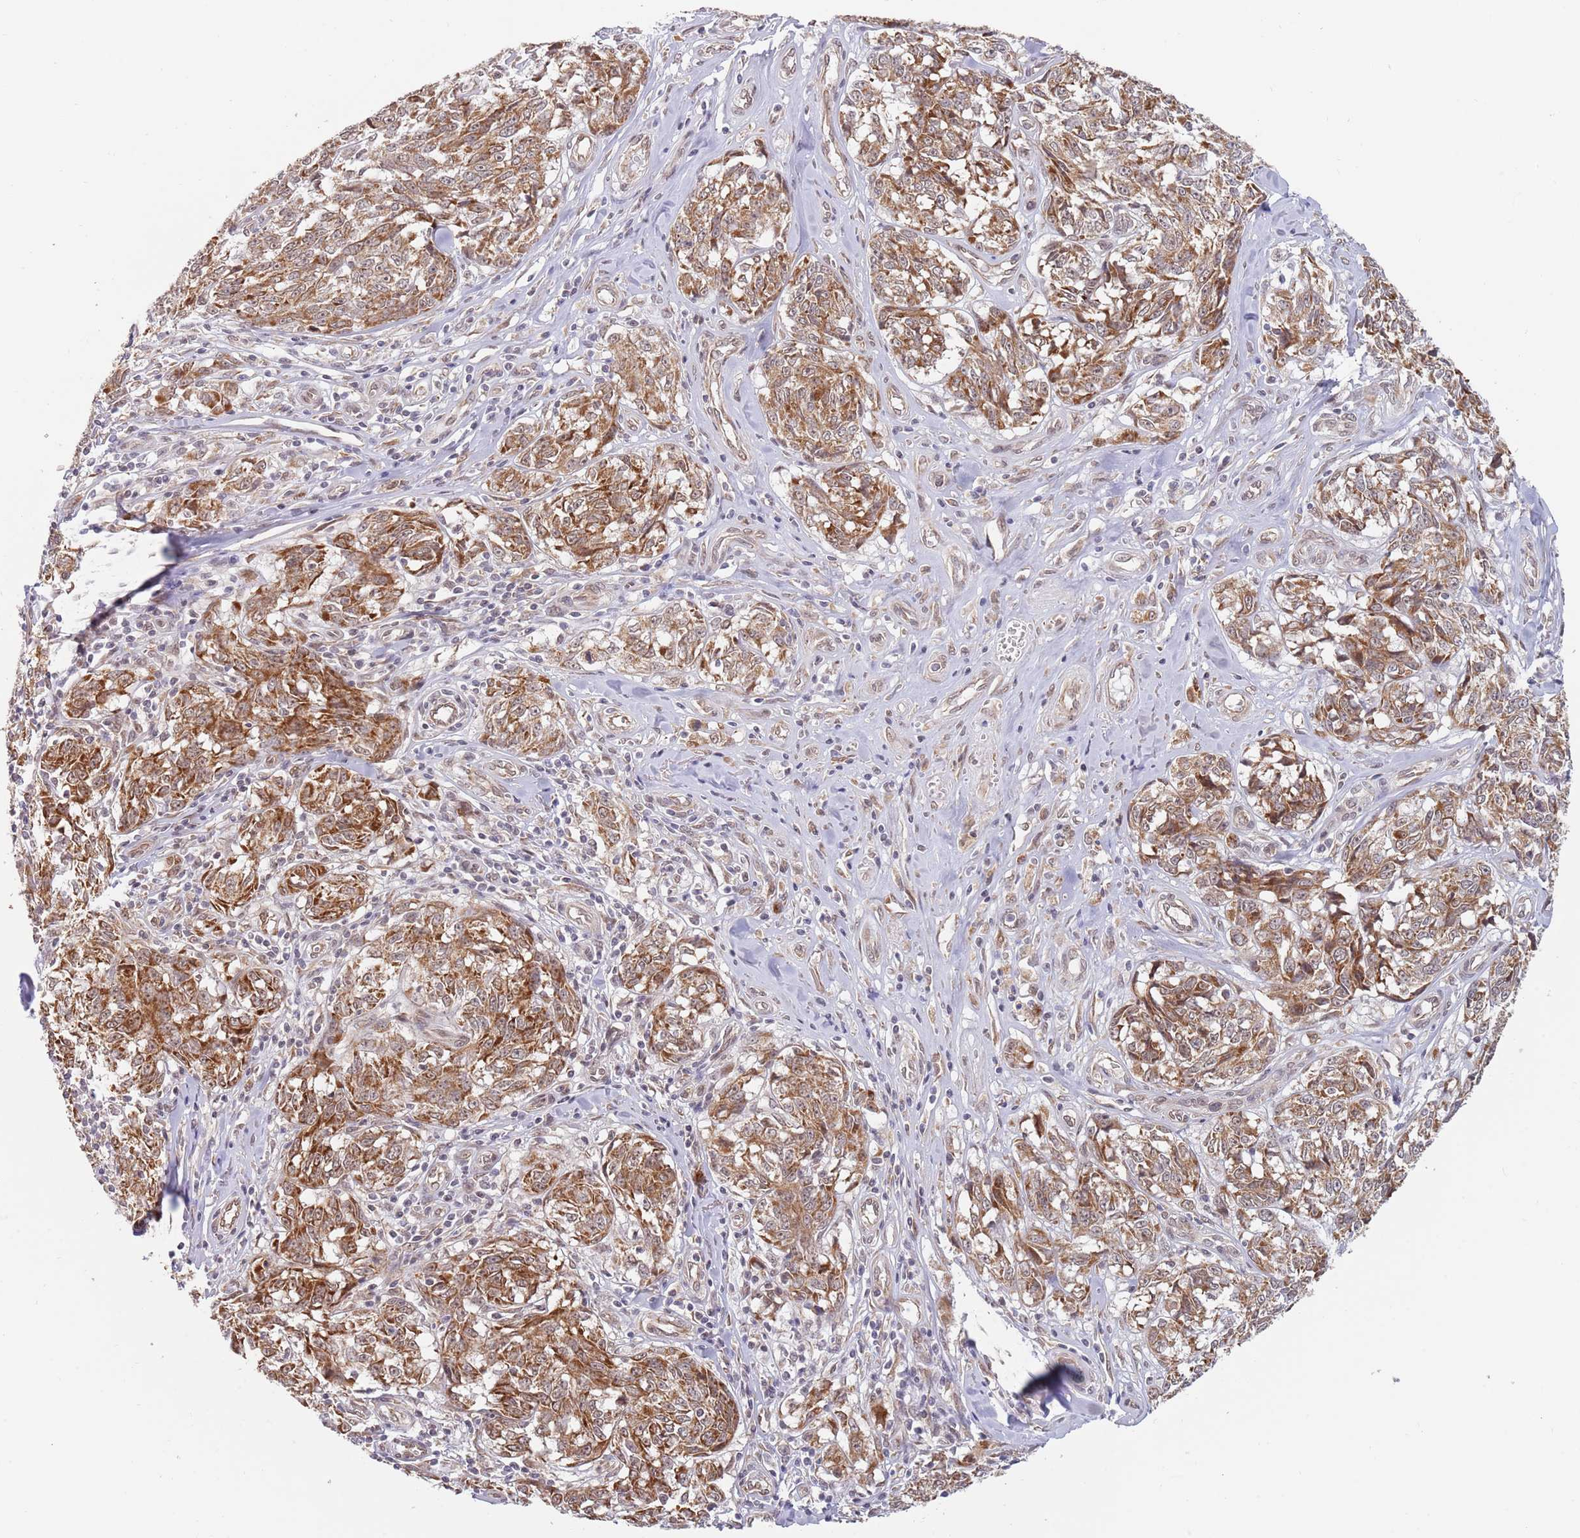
{"staining": {"intensity": "moderate", "quantity": ">75%", "location": "cytoplasmic/membranous"}, "tissue": "melanoma", "cell_type": "Tumor cells", "image_type": "cancer", "snomed": [{"axis": "morphology", "description": "Normal tissue, NOS"}, {"axis": "morphology", "description": "Malignant melanoma, NOS"}, {"axis": "topography", "description": "Skin"}], "caption": "Melanoma was stained to show a protein in brown. There is medium levels of moderate cytoplasmic/membranous expression in approximately >75% of tumor cells.", "gene": "UQCC3", "patient": {"sex": "female", "age": 64}}